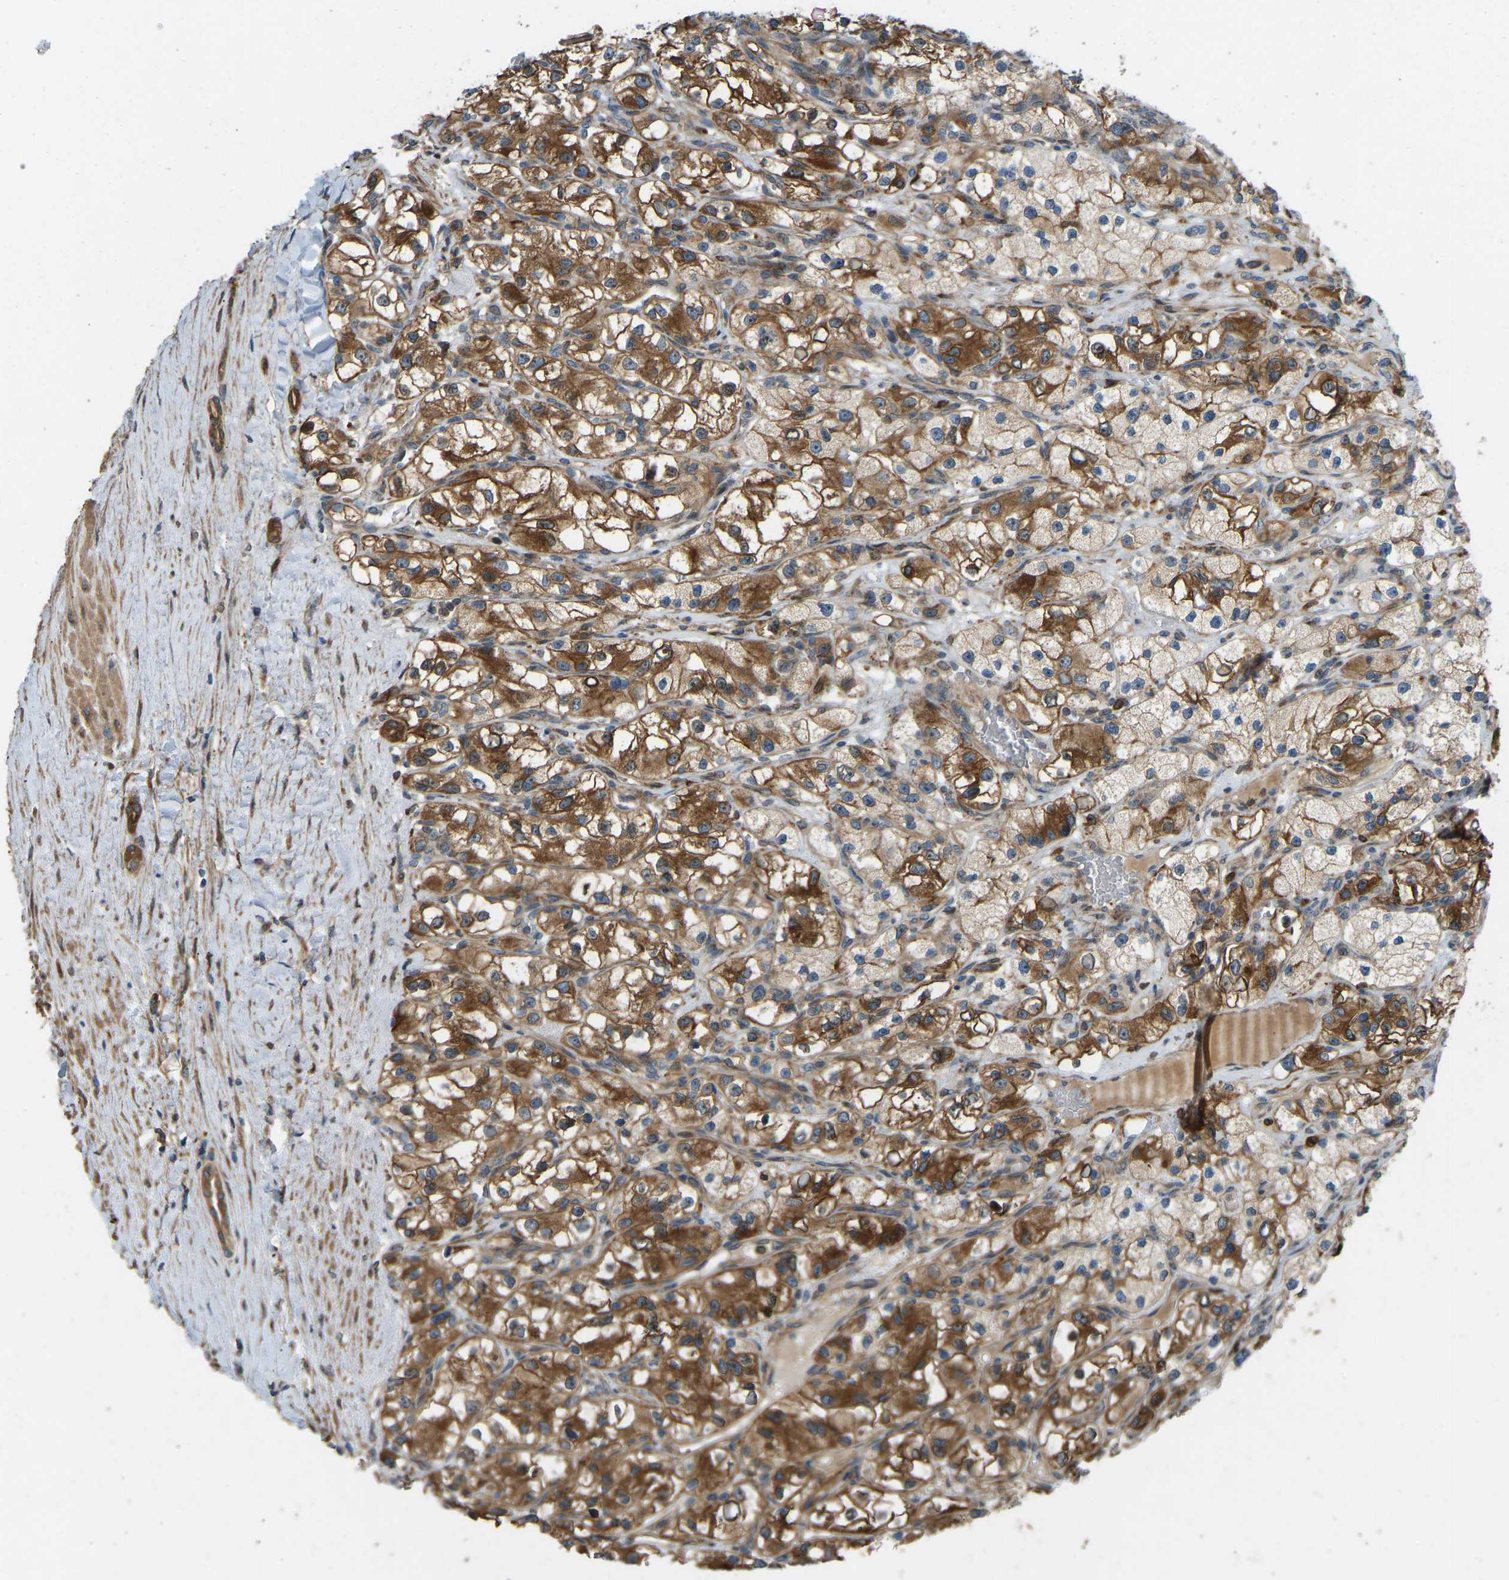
{"staining": {"intensity": "moderate", "quantity": ">75%", "location": "cytoplasmic/membranous"}, "tissue": "renal cancer", "cell_type": "Tumor cells", "image_type": "cancer", "snomed": [{"axis": "morphology", "description": "Adenocarcinoma, NOS"}, {"axis": "topography", "description": "Kidney"}], "caption": "Moderate cytoplasmic/membranous protein positivity is present in approximately >75% of tumor cells in renal cancer (adenocarcinoma). (IHC, brightfield microscopy, high magnification).", "gene": "OS9", "patient": {"sex": "female", "age": 57}}